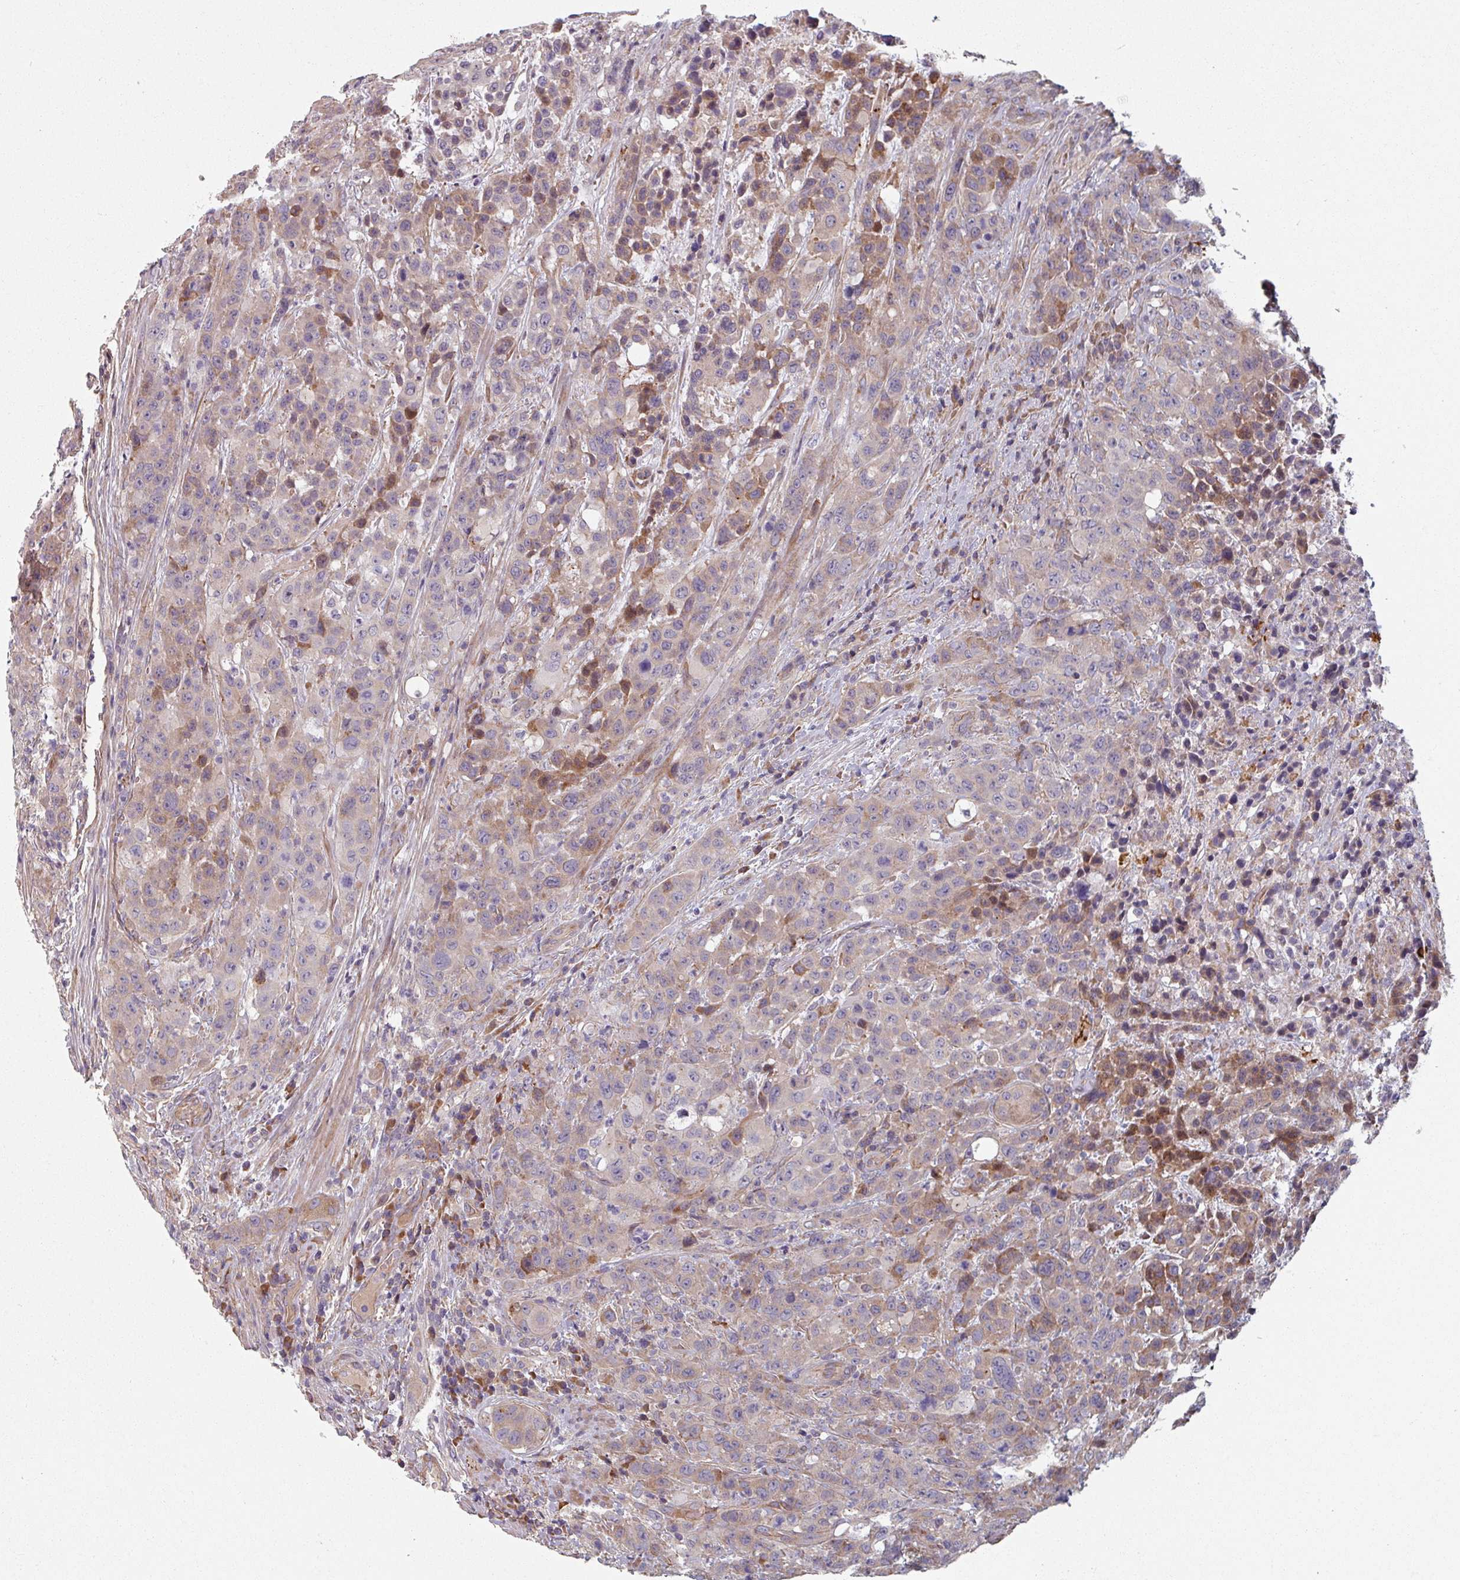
{"staining": {"intensity": "moderate", "quantity": "<25%", "location": "cytoplasmic/membranous"}, "tissue": "colorectal cancer", "cell_type": "Tumor cells", "image_type": "cancer", "snomed": [{"axis": "morphology", "description": "Adenocarcinoma, NOS"}, {"axis": "topography", "description": "Colon"}], "caption": "High-magnification brightfield microscopy of adenocarcinoma (colorectal) stained with DAB (brown) and counterstained with hematoxylin (blue). tumor cells exhibit moderate cytoplasmic/membranous positivity is seen in about<25% of cells.", "gene": "C4BPB", "patient": {"sex": "male", "age": 62}}